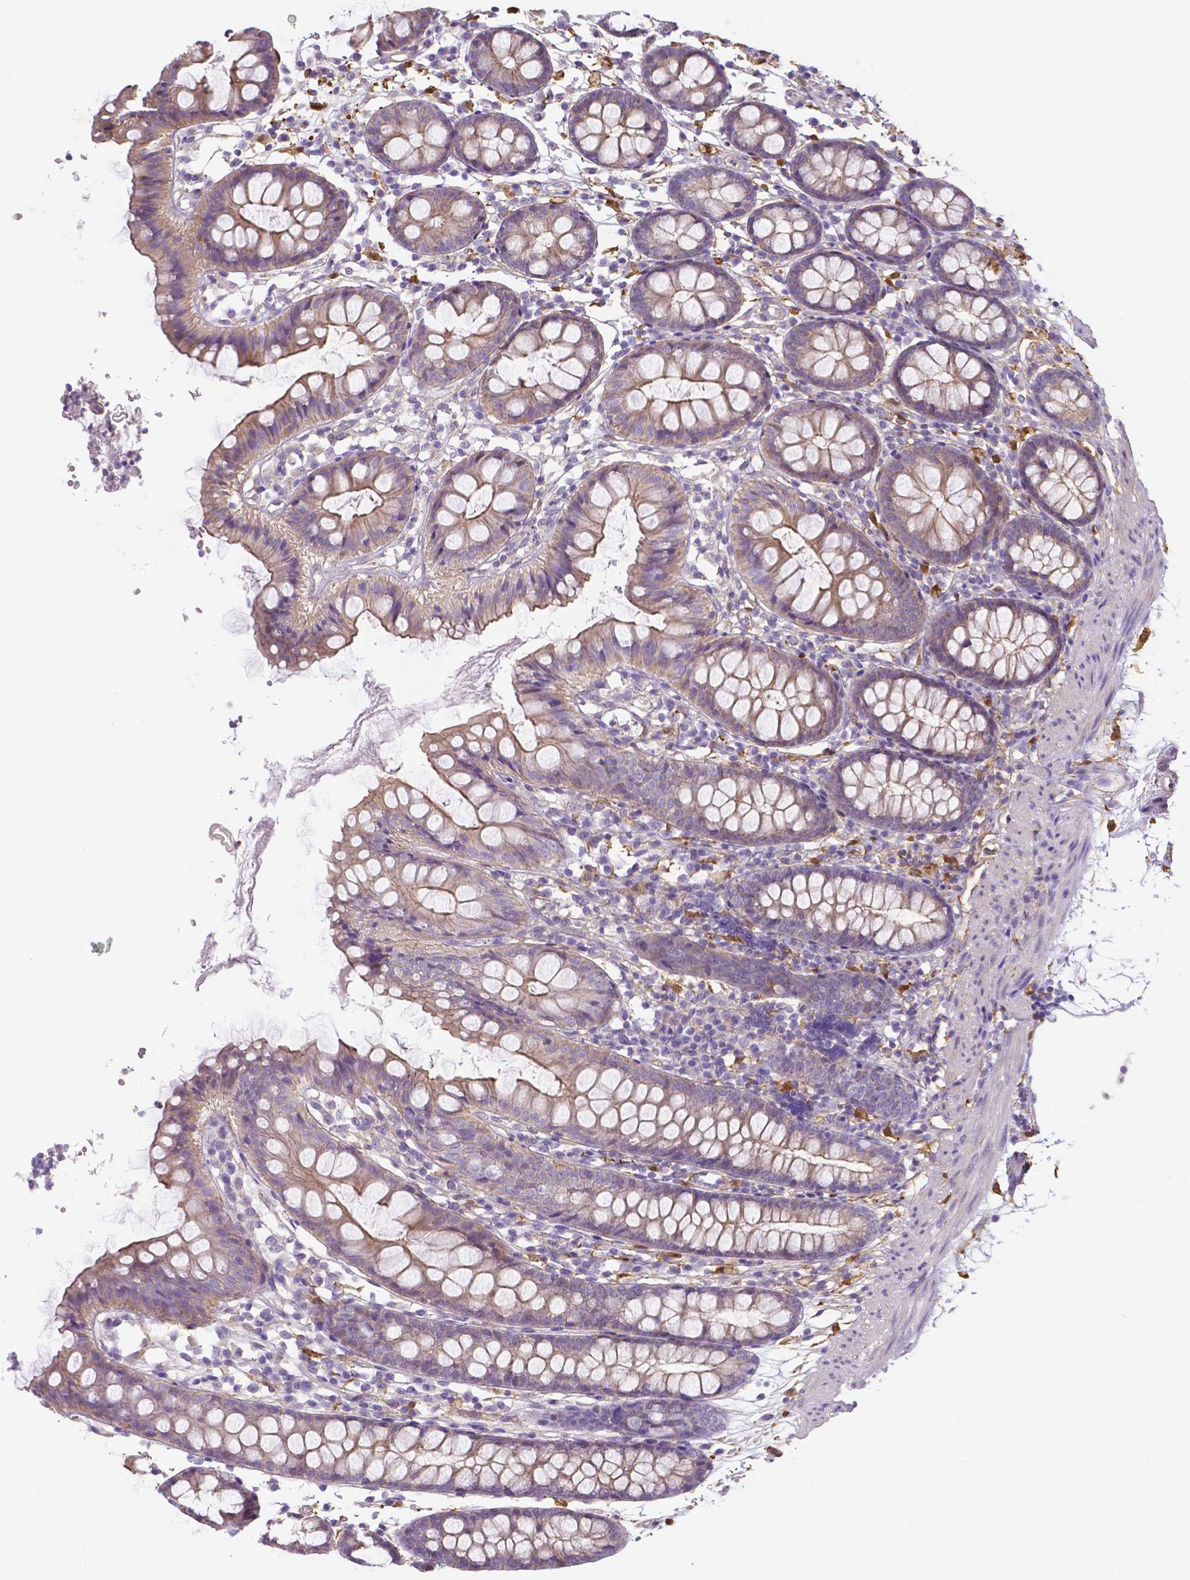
{"staining": {"intensity": "weak", "quantity": ">75%", "location": "cytoplasmic/membranous"}, "tissue": "colon", "cell_type": "Endothelial cells", "image_type": "normal", "snomed": [{"axis": "morphology", "description": "Normal tissue, NOS"}, {"axis": "topography", "description": "Colon"}], "caption": "Colon stained with immunohistochemistry reveals weak cytoplasmic/membranous staining in about >75% of endothelial cells.", "gene": "CRMP1", "patient": {"sex": "female", "age": 84}}